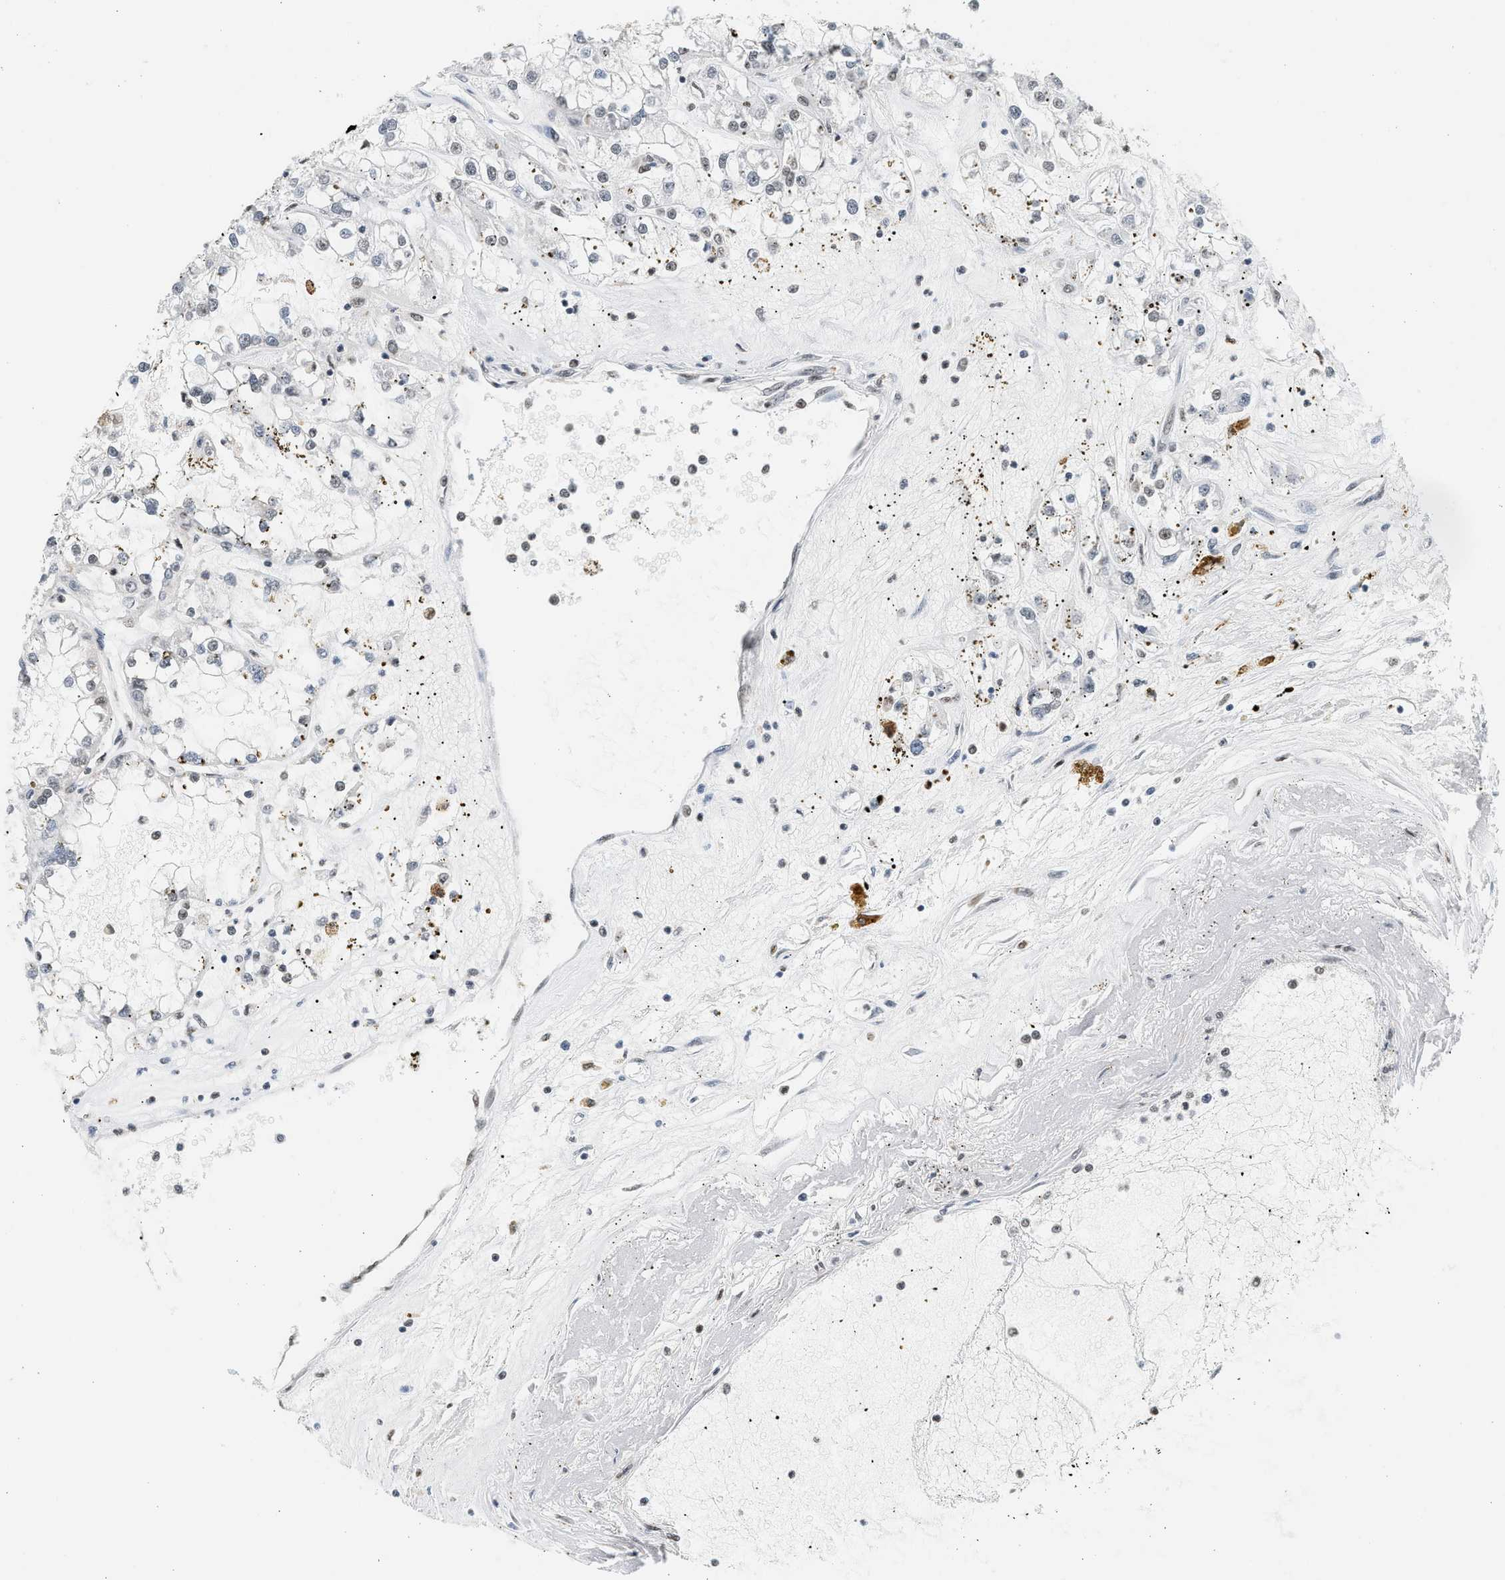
{"staining": {"intensity": "weak", "quantity": "<25%", "location": "nuclear"}, "tissue": "renal cancer", "cell_type": "Tumor cells", "image_type": "cancer", "snomed": [{"axis": "morphology", "description": "Adenocarcinoma, NOS"}, {"axis": "topography", "description": "Kidney"}], "caption": "Adenocarcinoma (renal) was stained to show a protein in brown. There is no significant expression in tumor cells. (IHC, brightfield microscopy, high magnification).", "gene": "HIPK1", "patient": {"sex": "female", "age": 52}}